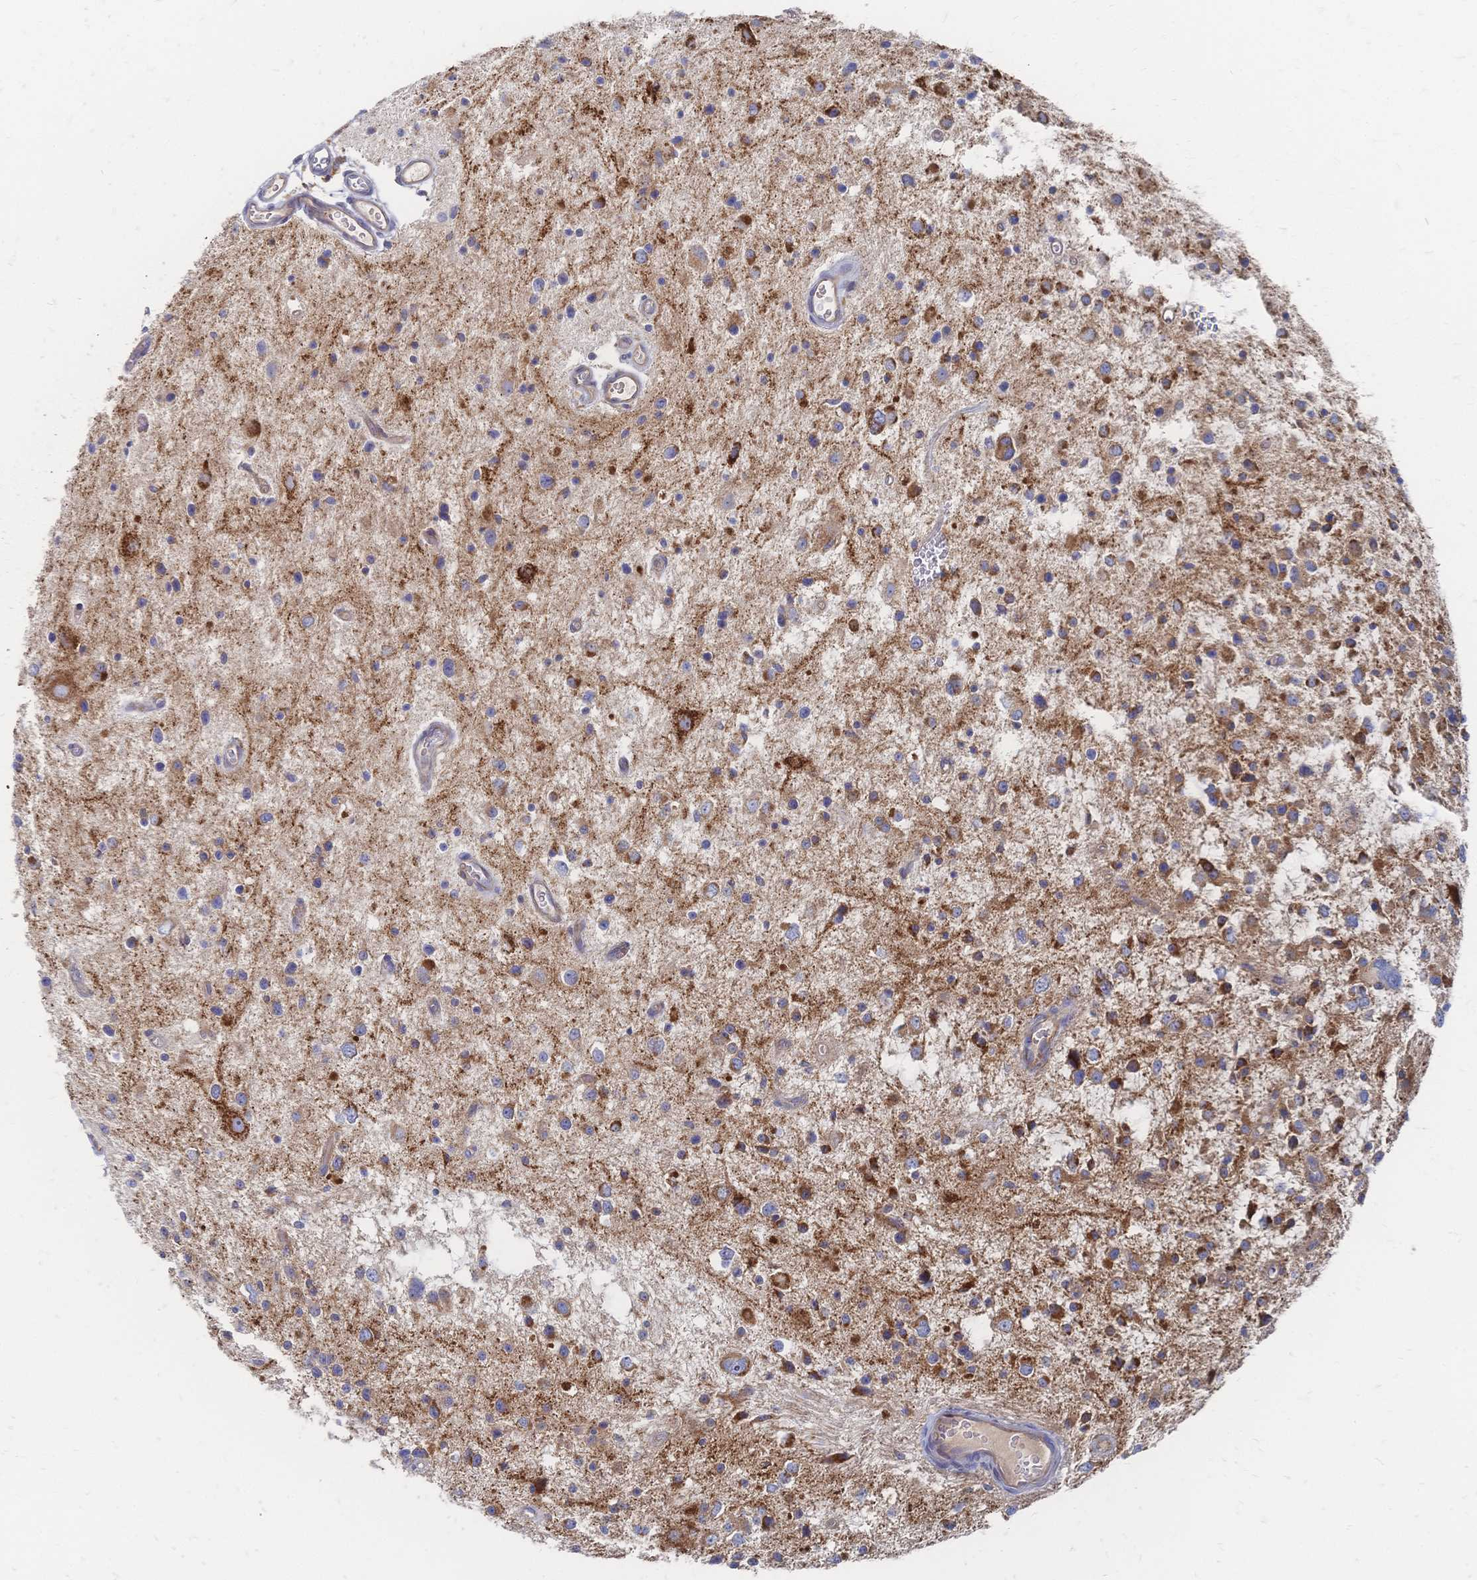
{"staining": {"intensity": "moderate", "quantity": ">75%", "location": "cytoplasmic/membranous"}, "tissue": "glioma", "cell_type": "Tumor cells", "image_type": "cancer", "snomed": [{"axis": "morphology", "description": "Glioma, malignant, Low grade"}, {"axis": "topography", "description": "Brain"}], "caption": "IHC of glioma exhibits medium levels of moderate cytoplasmic/membranous expression in about >75% of tumor cells.", "gene": "SORBS1", "patient": {"sex": "male", "age": 43}}